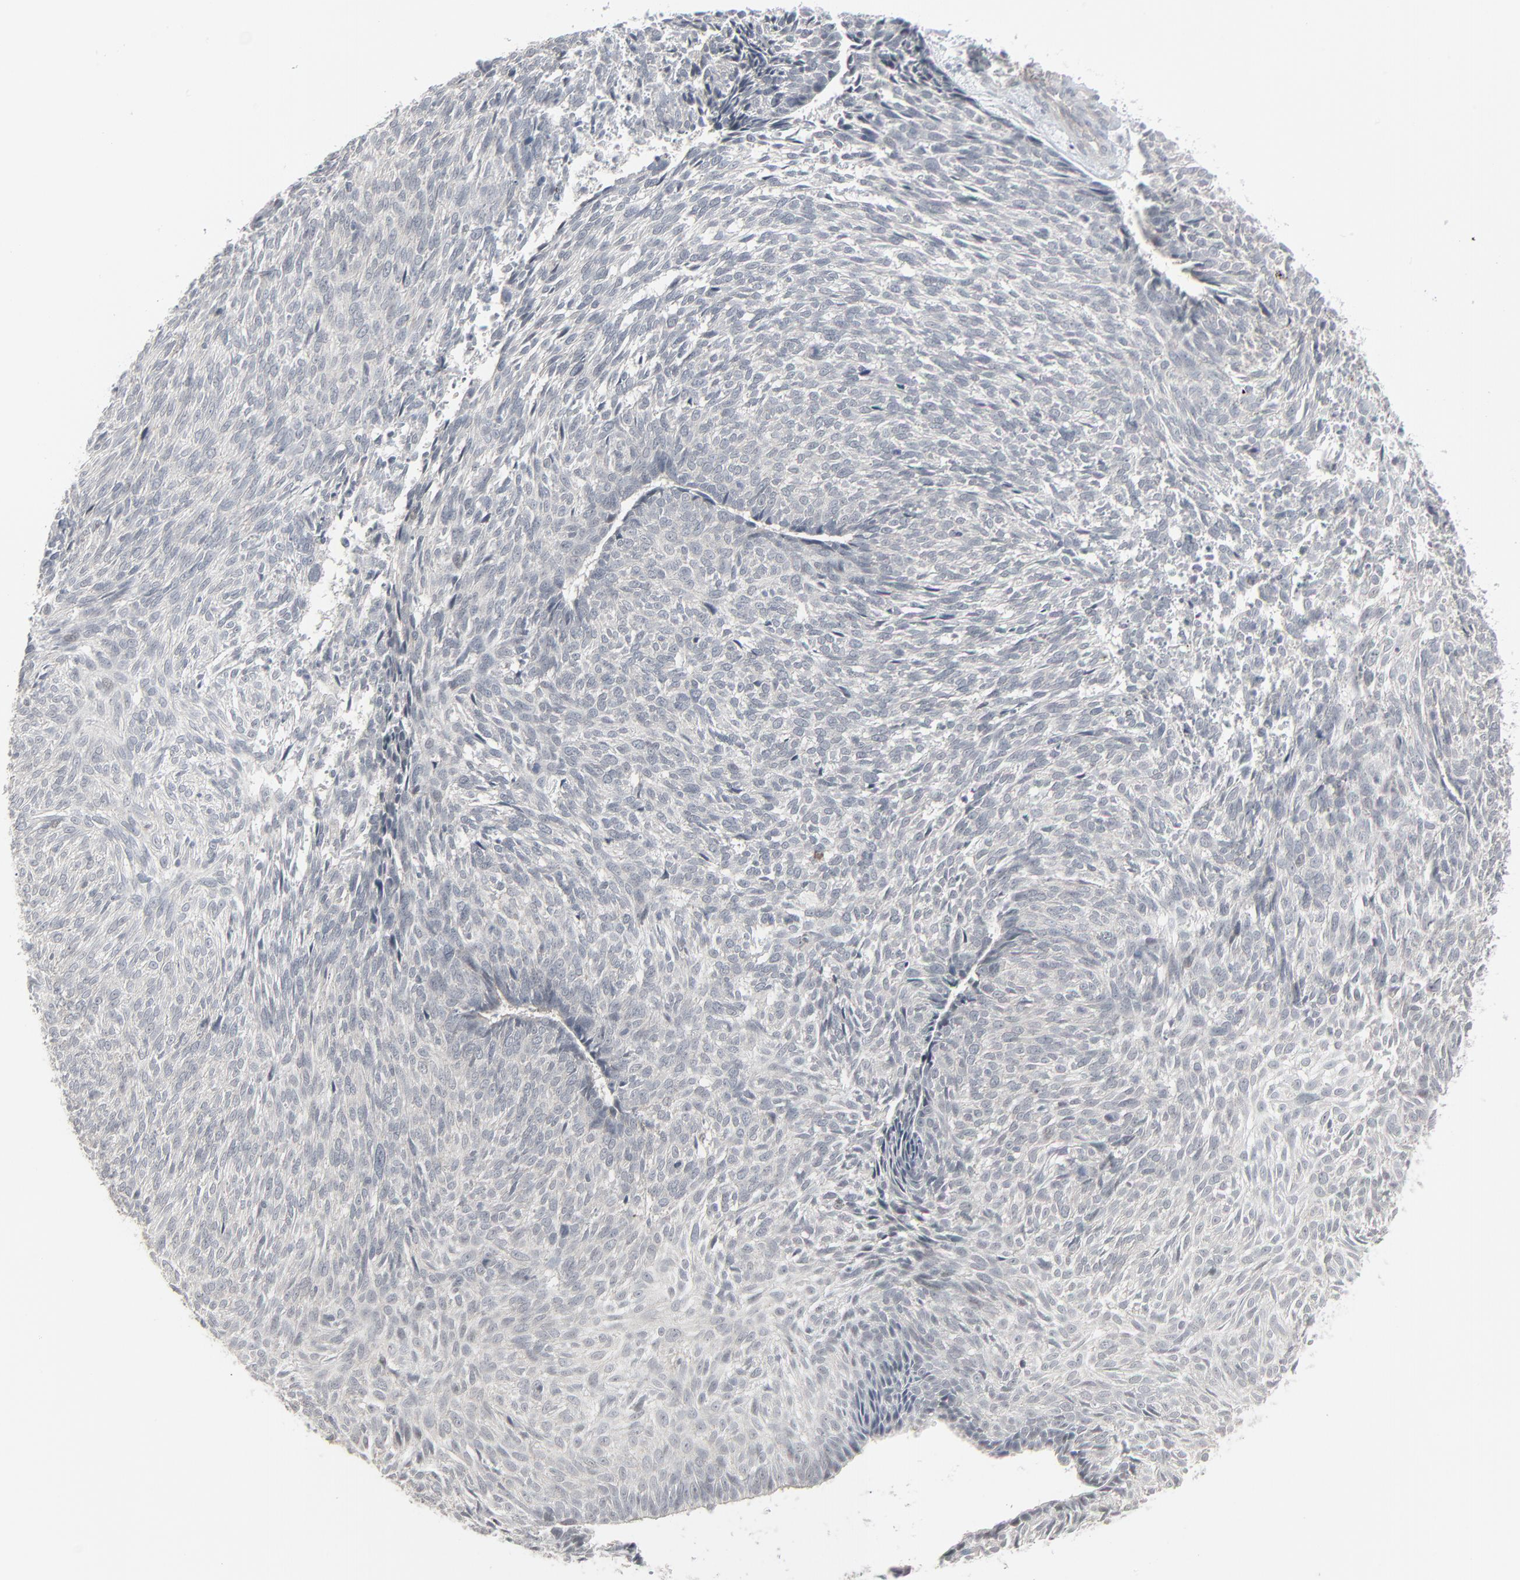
{"staining": {"intensity": "negative", "quantity": "none", "location": "none"}, "tissue": "skin cancer", "cell_type": "Tumor cells", "image_type": "cancer", "snomed": [{"axis": "morphology", "description": "Basal cell carcinoma"}, {"axis": "topography", "description": "Skin"}], "caption": "There is no significant positivity in tumor cells of skin cancer.", "gene": "NEUROD1", "patient": {"sex": "male", "age": 72}}